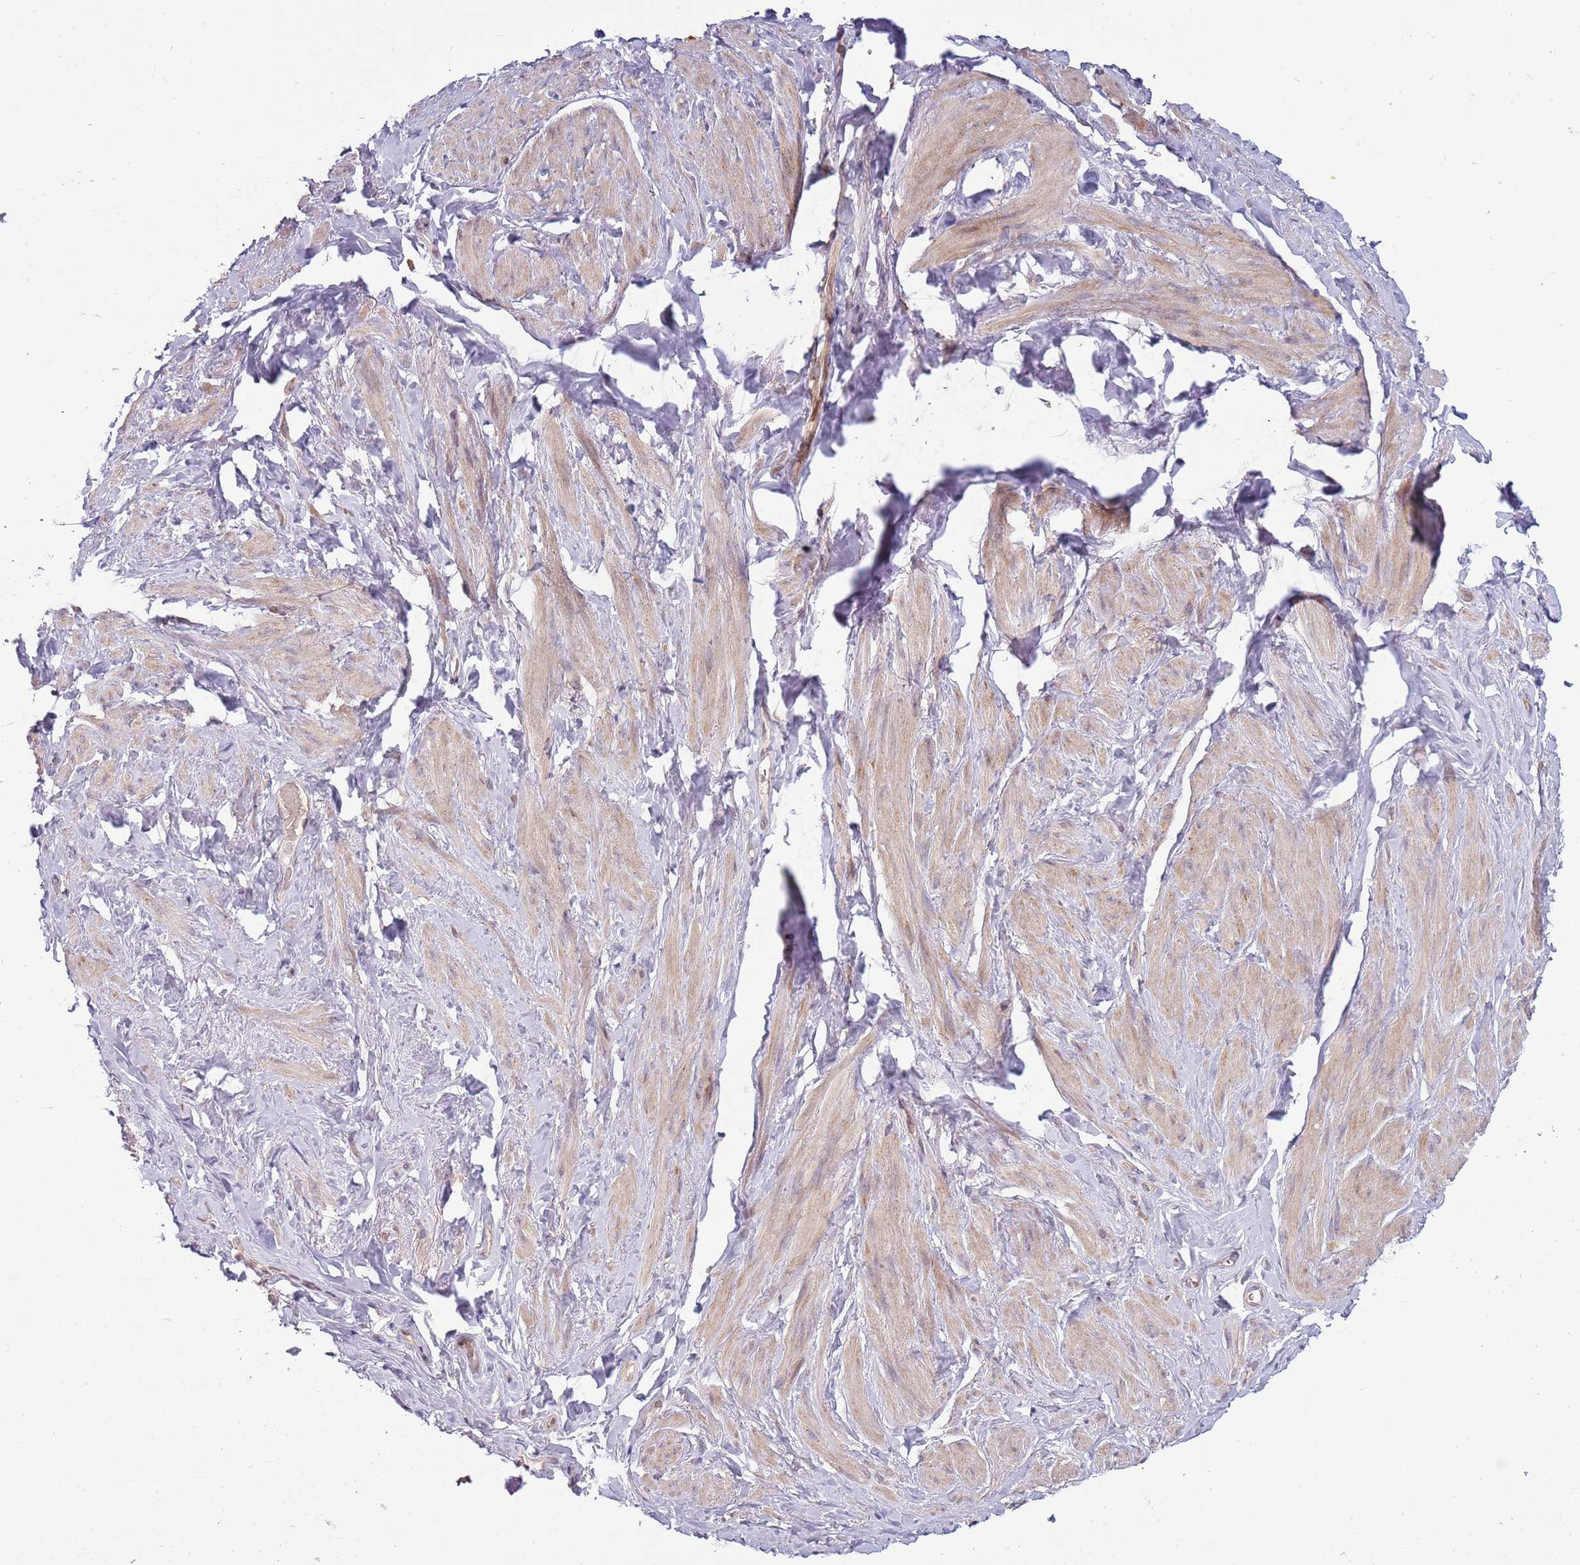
{"staining": {"intensity": "weak", "quantity": "<25%", "location": "cytoplasmic/membranous"}, "tissue": "smooth muscle", "cell_type": "Smooth muscle cells", "image_type": "normal", "snomed": [{"axis": "morphology", "description": "Normal tissue, NOS"}, {"axis": "topography", "description": "Smooth muscle"}, {"axis": "topography", "description": "Peripheral nerve tissue"}], "caption": "High magnification brightfield microscopy of normal smooth muscle stained with DAB (3,3'-diaminobenzidine) (brown) and counterstained with hematoxylin (blue): smooth muscle cells show no significant expression. The staining was performed using DAB (3,3'-diaminobenzidine) to visualize the protein expression in brown, while the nuclei were stained in blue with hematoxylin (Magnification: 20x).", "gene": "RNF181", "patient": {"sex": "male", "age": 69}}